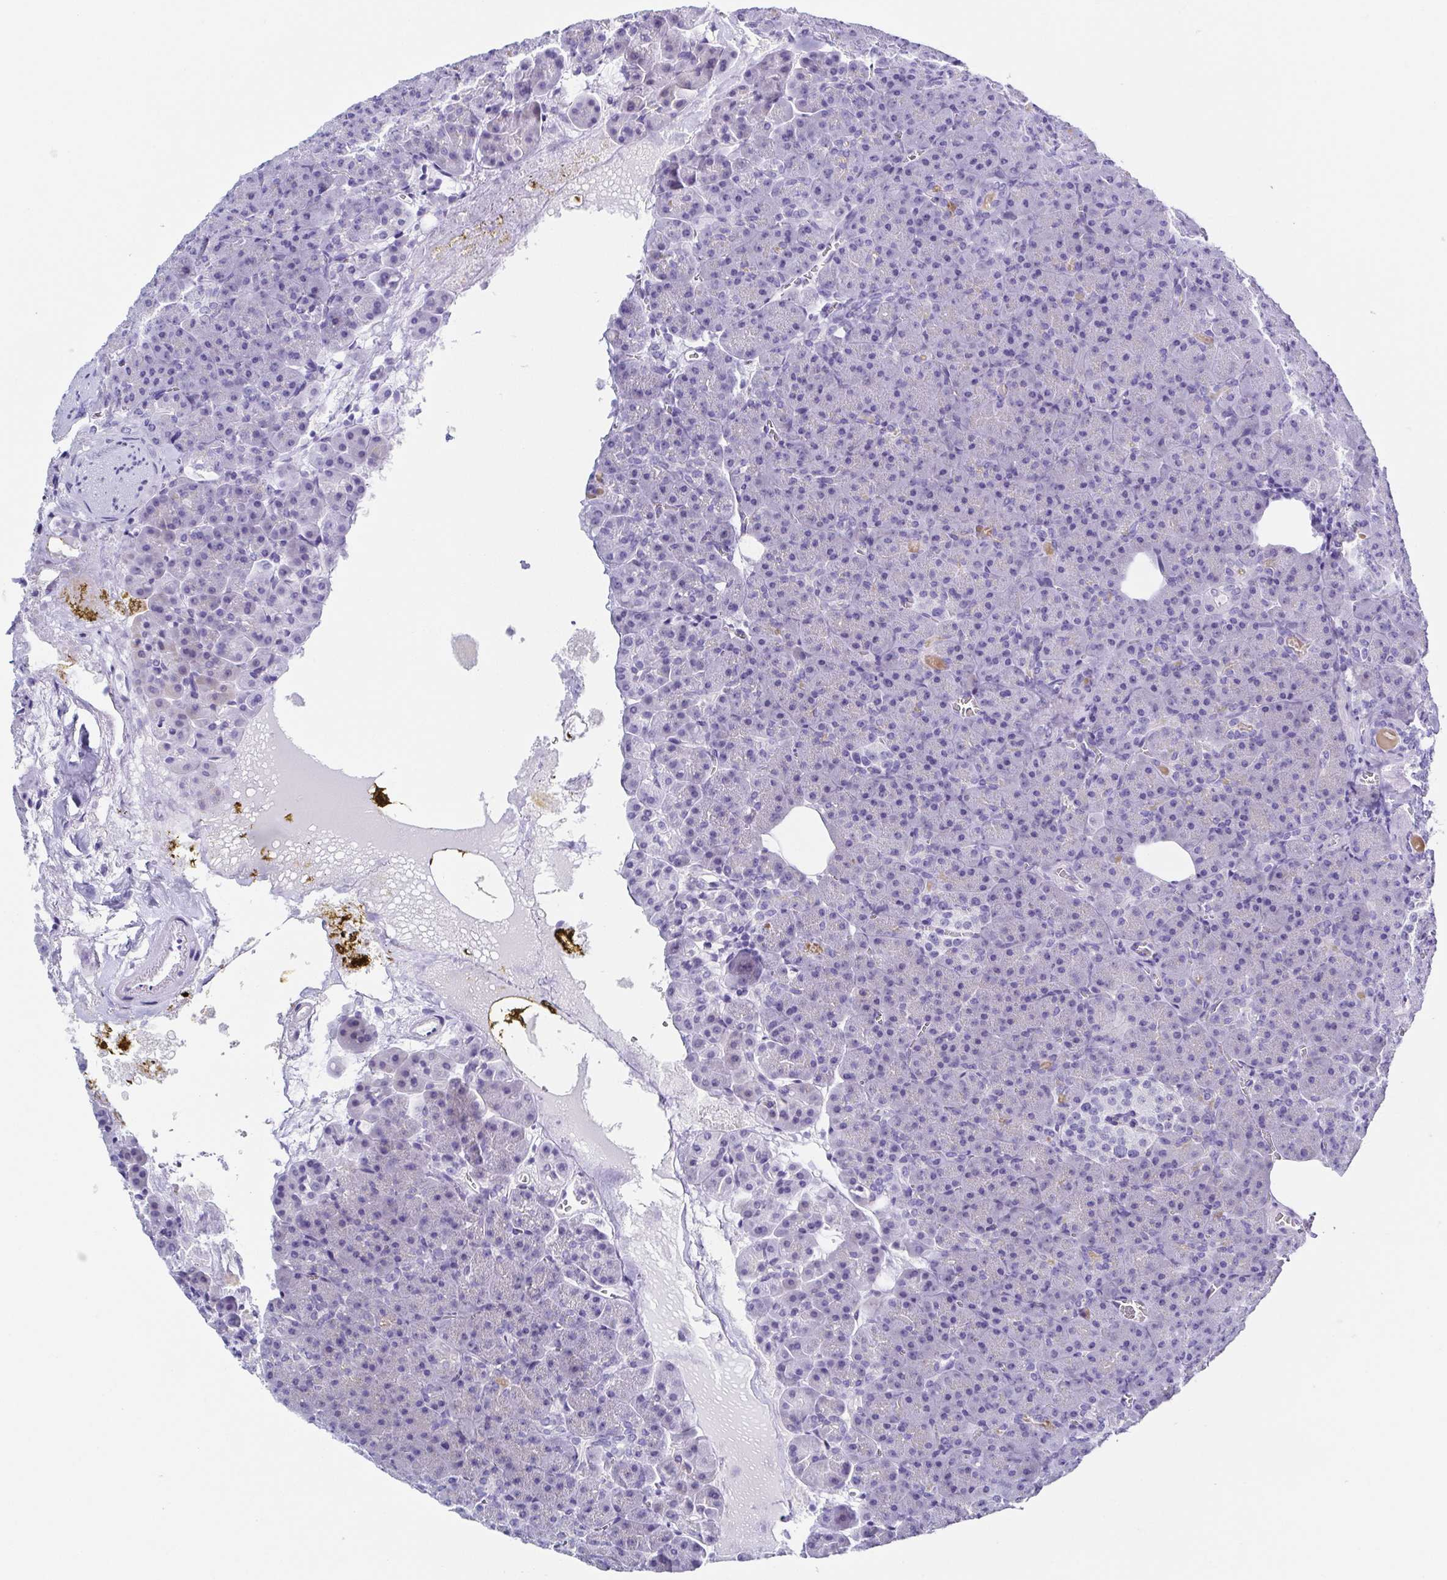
{"staining": {"intensity": "negative", "quantity": "none", "location": "none"}, "tissue": "pancreas", "cell_type": "Exocrine glandular cells", "image_type": "normal", "snomed": [{"axis": "morphology", "description": "Normal tissue, NOS"}, {"axis": "topography", "description": "Pancreas"}], "caption": "Benign pancreas was stained to show a protein in brown. There is no significant positivity in exocrine glandular cells.", "gene": "TNNT2", "patient": {"sex": "female", "age": 74}}